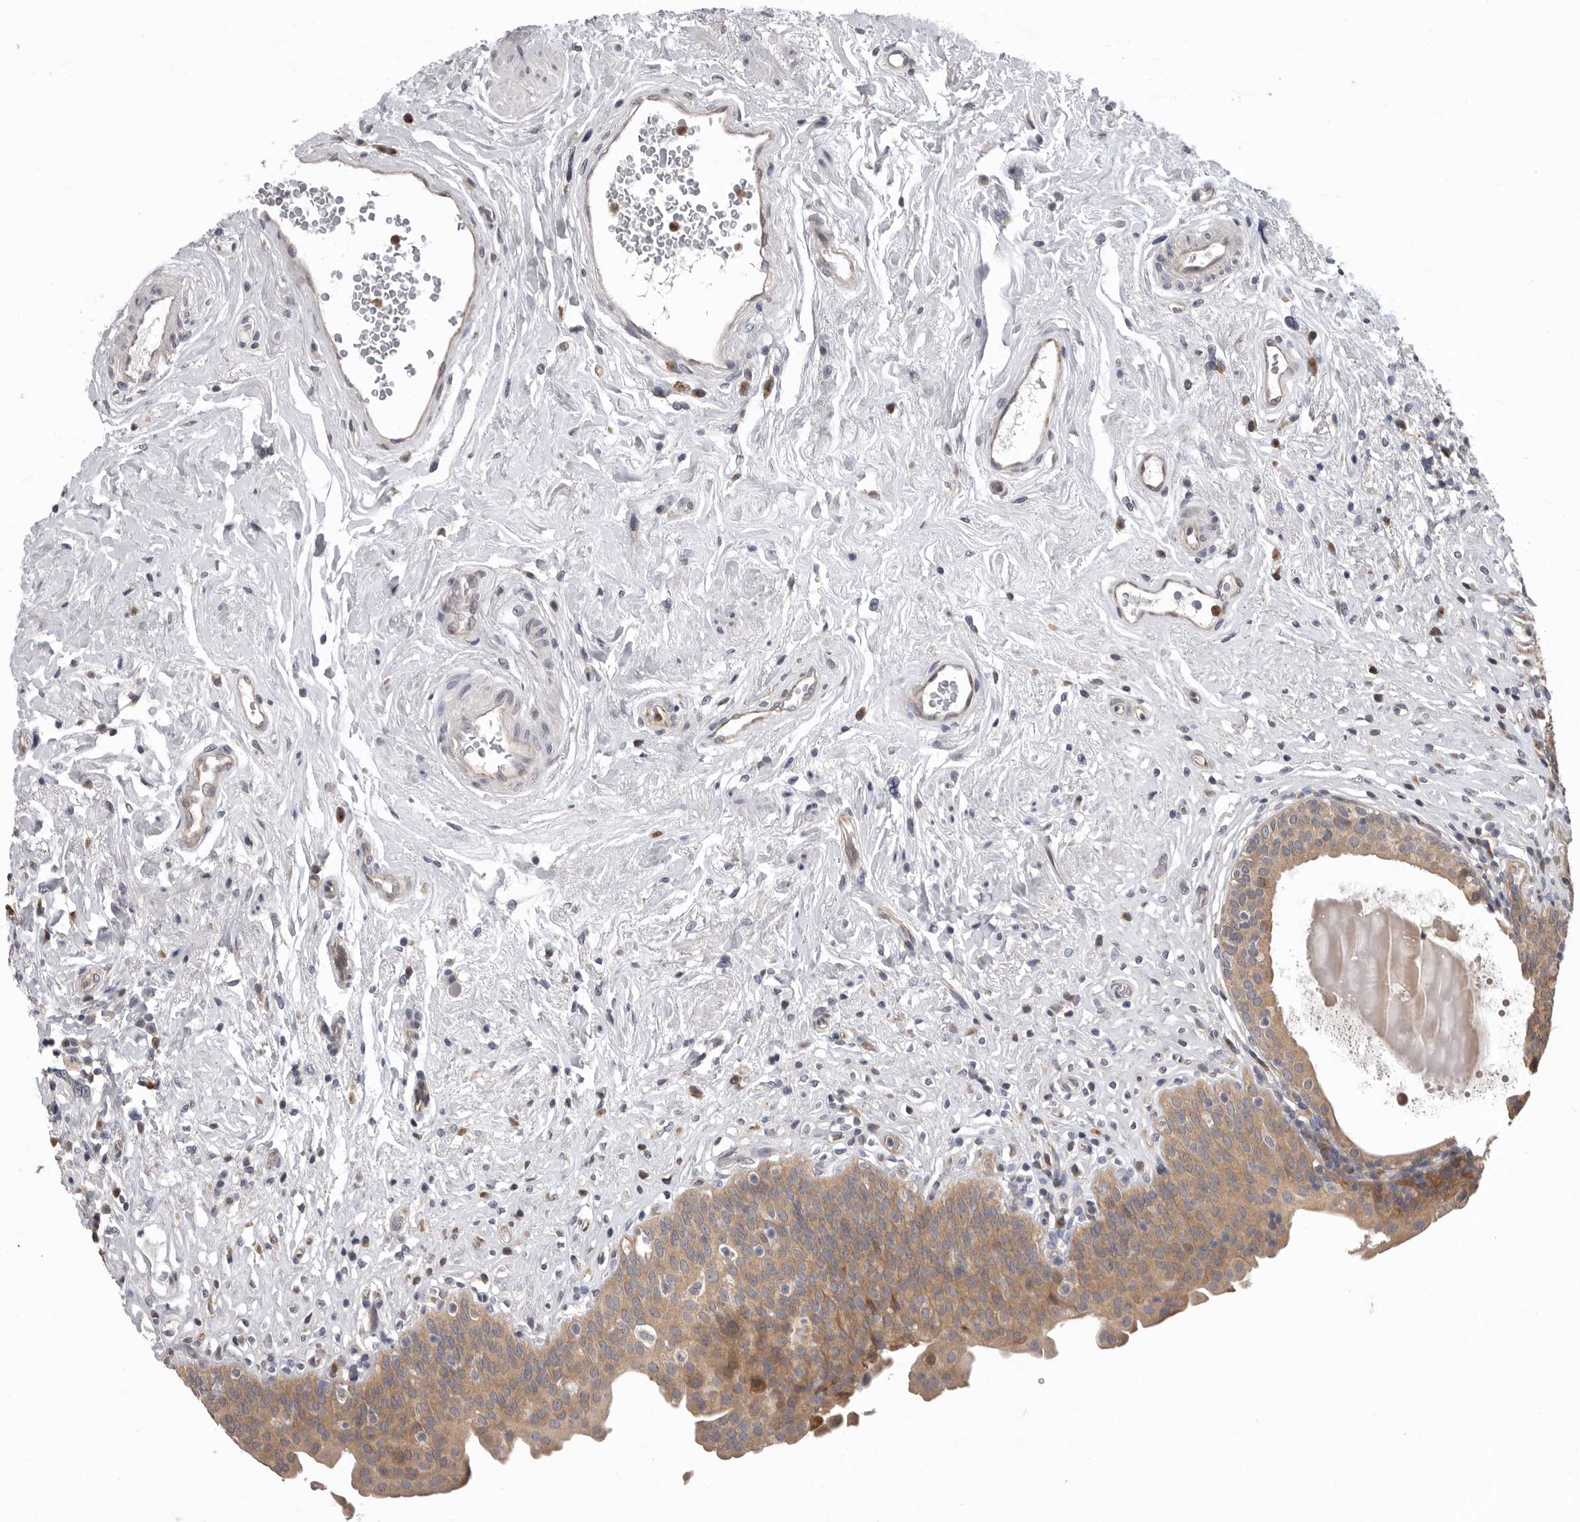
{"staining": {"intensity": "moderate", "quantity": ">75%", "location": "cytoplasmic/membranous"}, "tissue": "urinary bladder", "cell_type": "Urothelial cells", "image_type": "normal", "snomed": [{"axis": "morphology", "description": "Normal tissue, NOS"}, {"axis": "topography", "description": "Urinary bladder"}], "caption": "Benign urinary bladder shows moderate cytoplasmic/membranous expression in about >75% of urothelial cells.", "gene": "RALGPS2", "patient": {"sex": "male", "age": 83}}